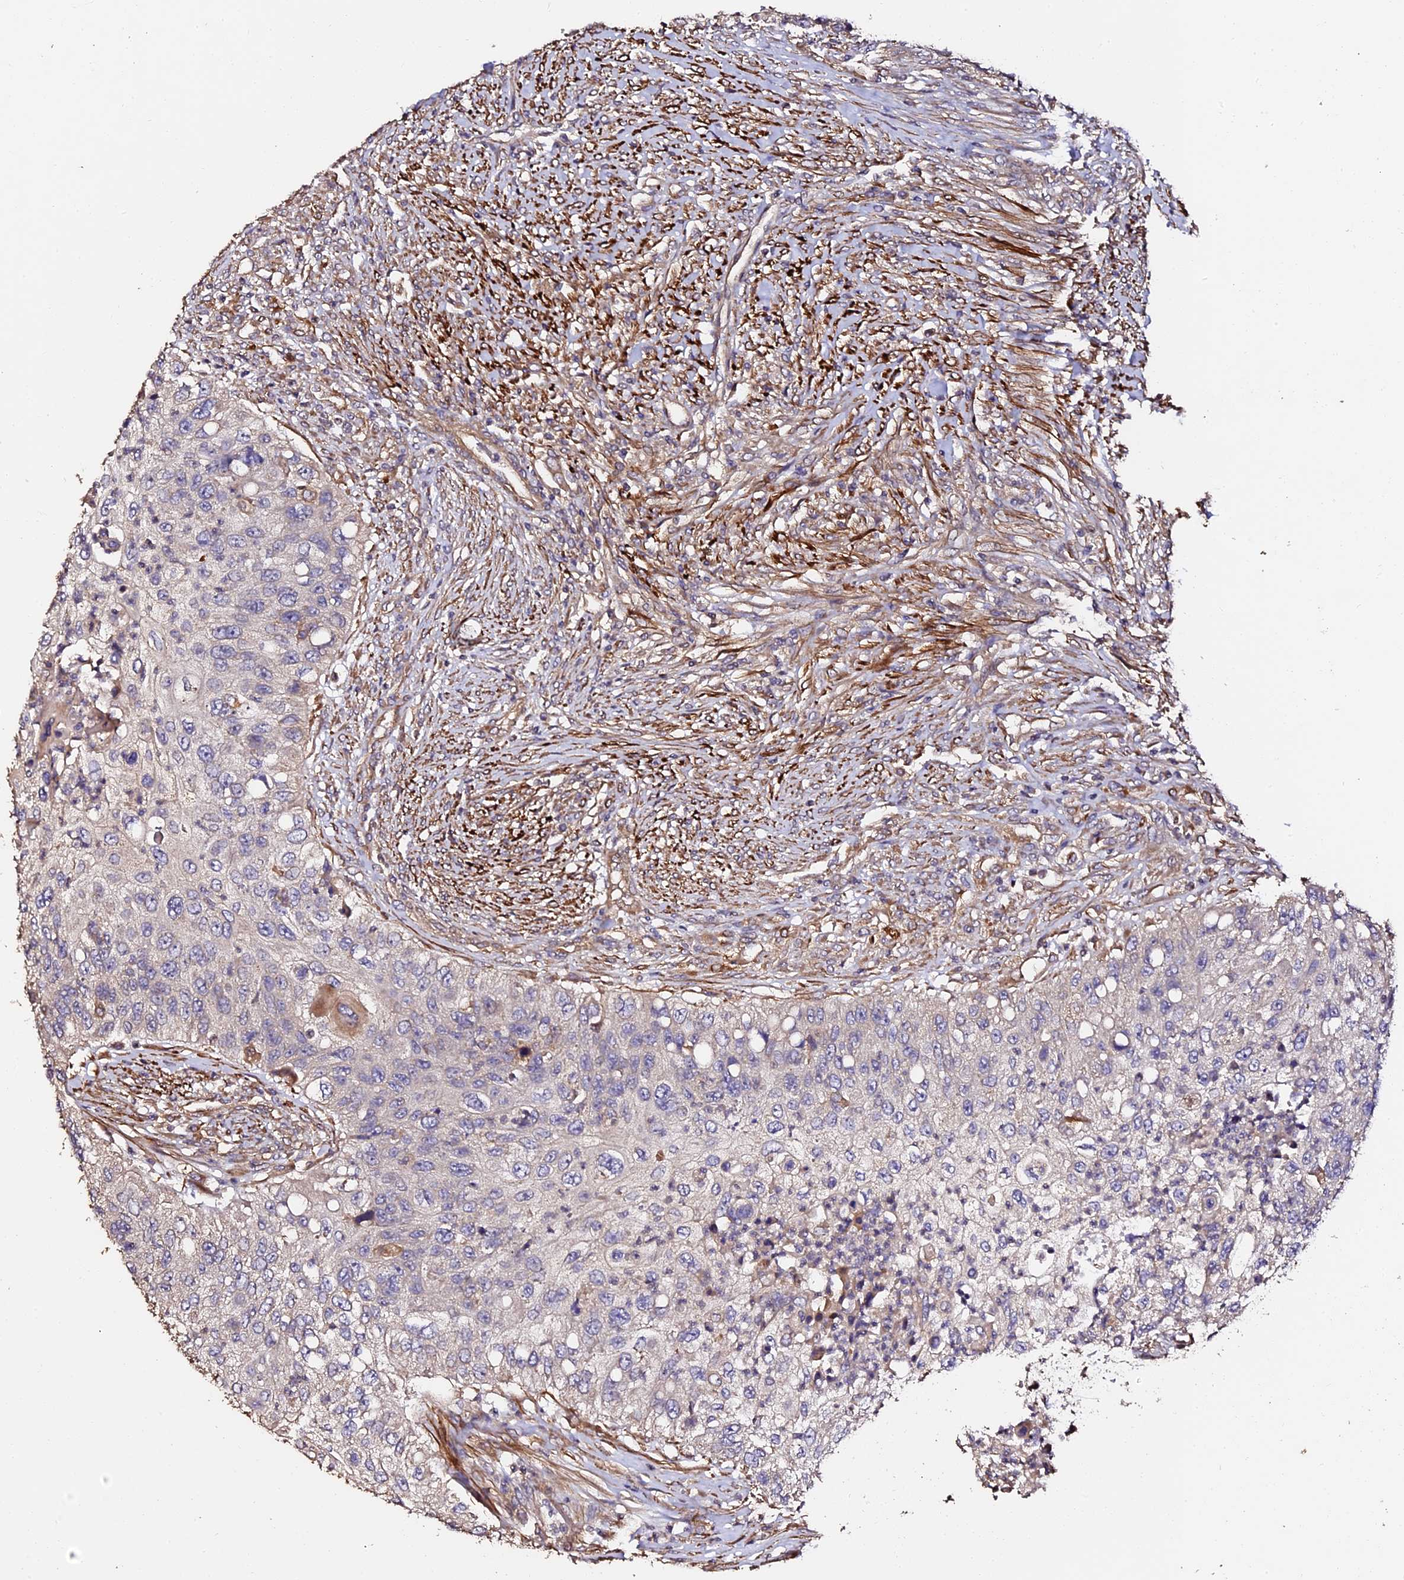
{"staining": {"intensity": "negative", "quantity": "none", "location": "none"}, "tissue": "urothelial cancer", "cell_type": "Tumor cells", "image_type": "cancer", "snomed": [{"axis": "morphology", "description": "Urothelial carcinoma, High grade"}, {"axis": "topography", "description": "Urinary bladder"}], "caption": "Immunohistochemistry (IHC) of human urothelial cancer reveals no staining in tumor cells. (Immunohistochemistry, brightfield microscopy, high magnification).", "gene": "TDO2", "patient": {"sex": "female", "age": 60}}